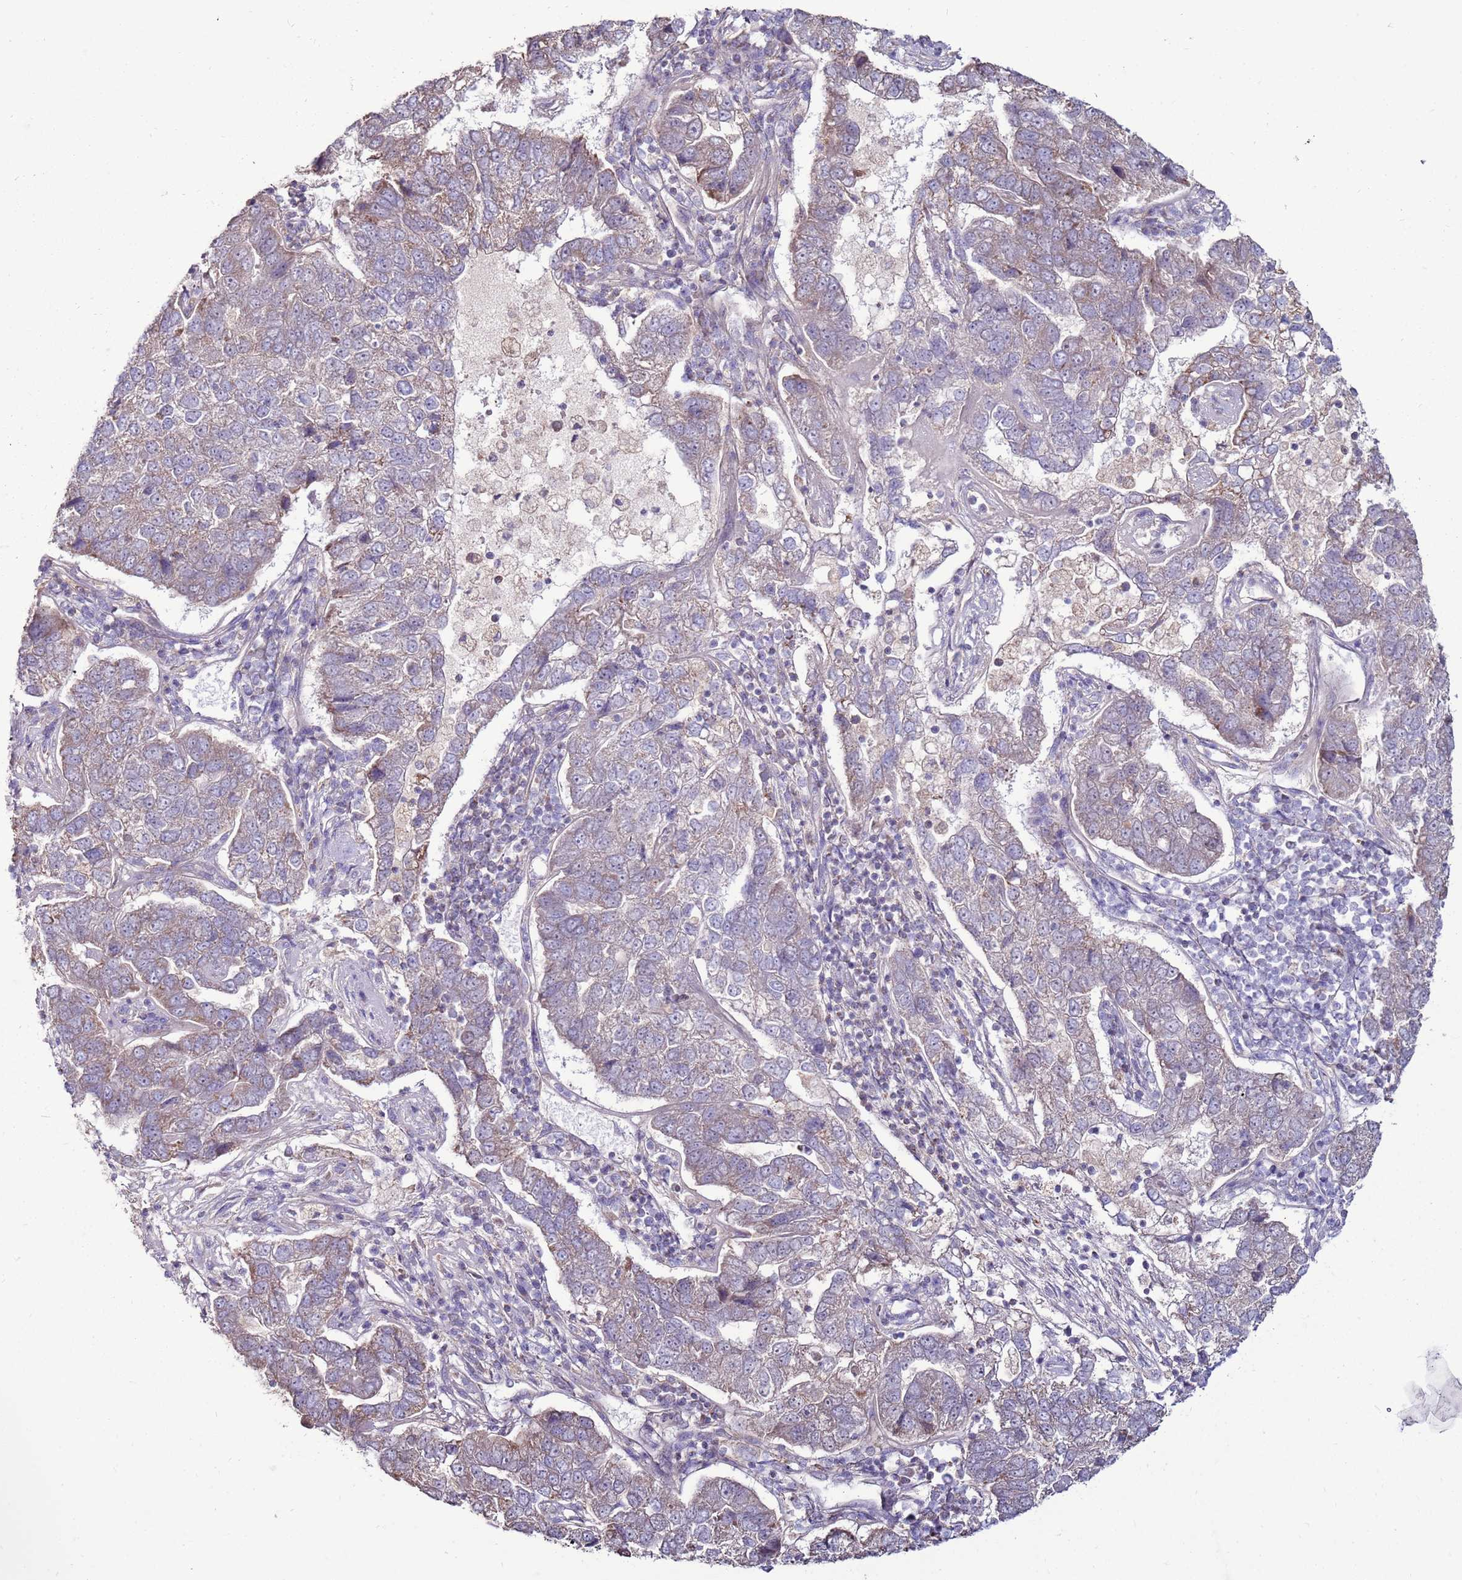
{"staining": {"intensity": "weak", "quantity": "<25%", "location": "cytoplasmic/membranous"}, "tissue": "pancreatic cancer", "cell_type": "Tumor cells", "image_type": "cancer", "snomed": [{"axis": "morphology", "description": "Adenocarcinoma, NOS"}, {"axis": "topography", "description": "Pancreas"}], "caption": "This image is of adenocarcinoma (pancreatic) stained with immunohistochemistry to label a protein in brown with the nuclei are counter-stained blue. There is no positivity in tumor cells.", "gene": "TRAPPC4", "patient": {"sex": "female", "age": 61}}